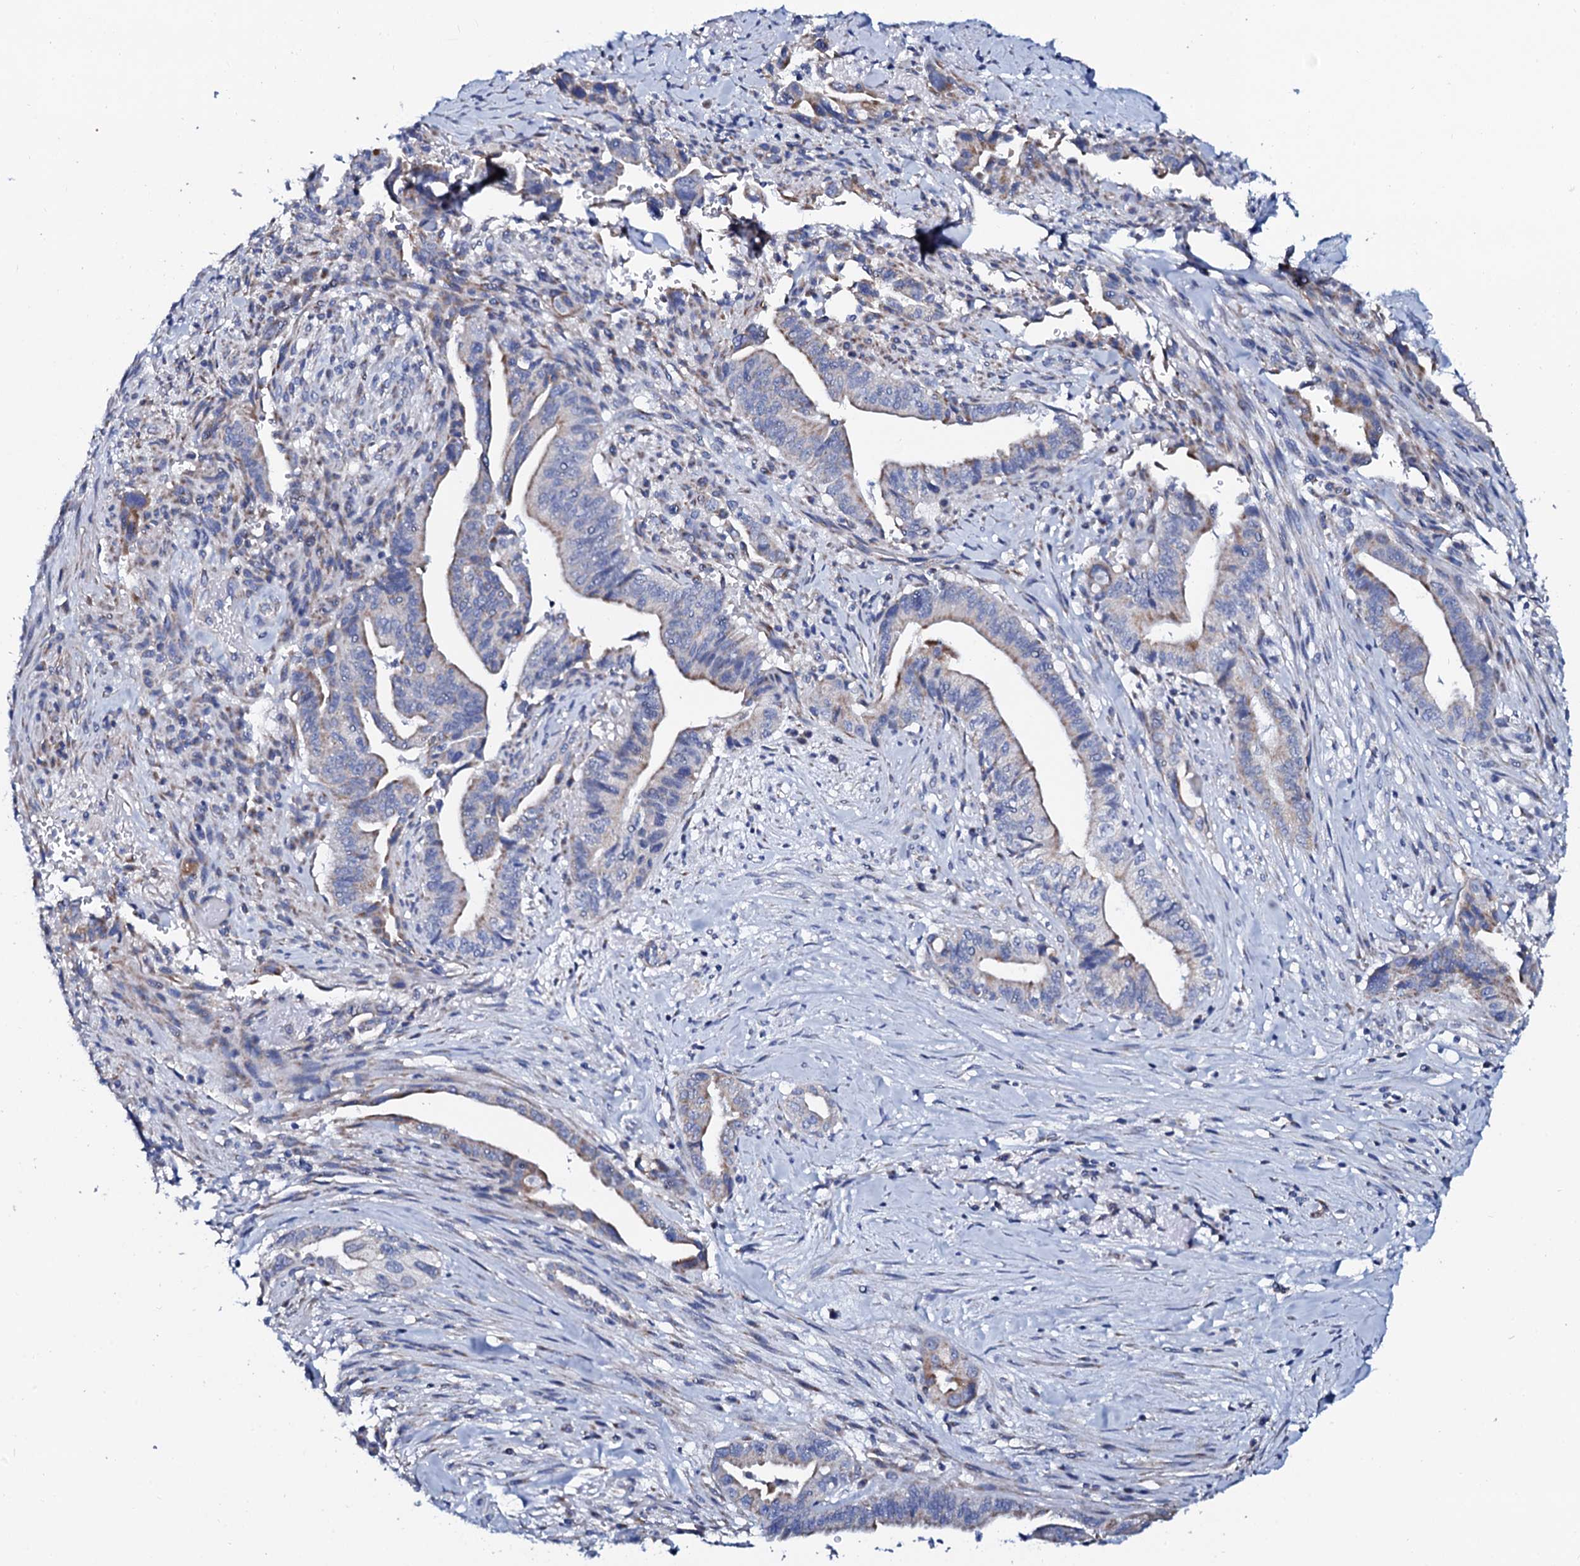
{"staining": {"intensity": "weak", "quantity": "<25%", "location": "cytoplasmic/membranous"}, "tissue": "pancreatic cancer", "cell_type": "Tumor cells", "image_type": "cancer", "snomed": [{"axis": "morphology", "description": "Adenocarcinoma, NOS"}, {"axis": "topography", "description": "Pancreas"}], "caption": "Immunohistochemistry photomicrograph of neoplastic tissue: pancreatic cancer (adenocarcinoma) stained with DAB demonstrates no significant protein positivity in tumor cells.", "gene": "SLC37A4", "patient": {"sex": "male", "age": 70}}